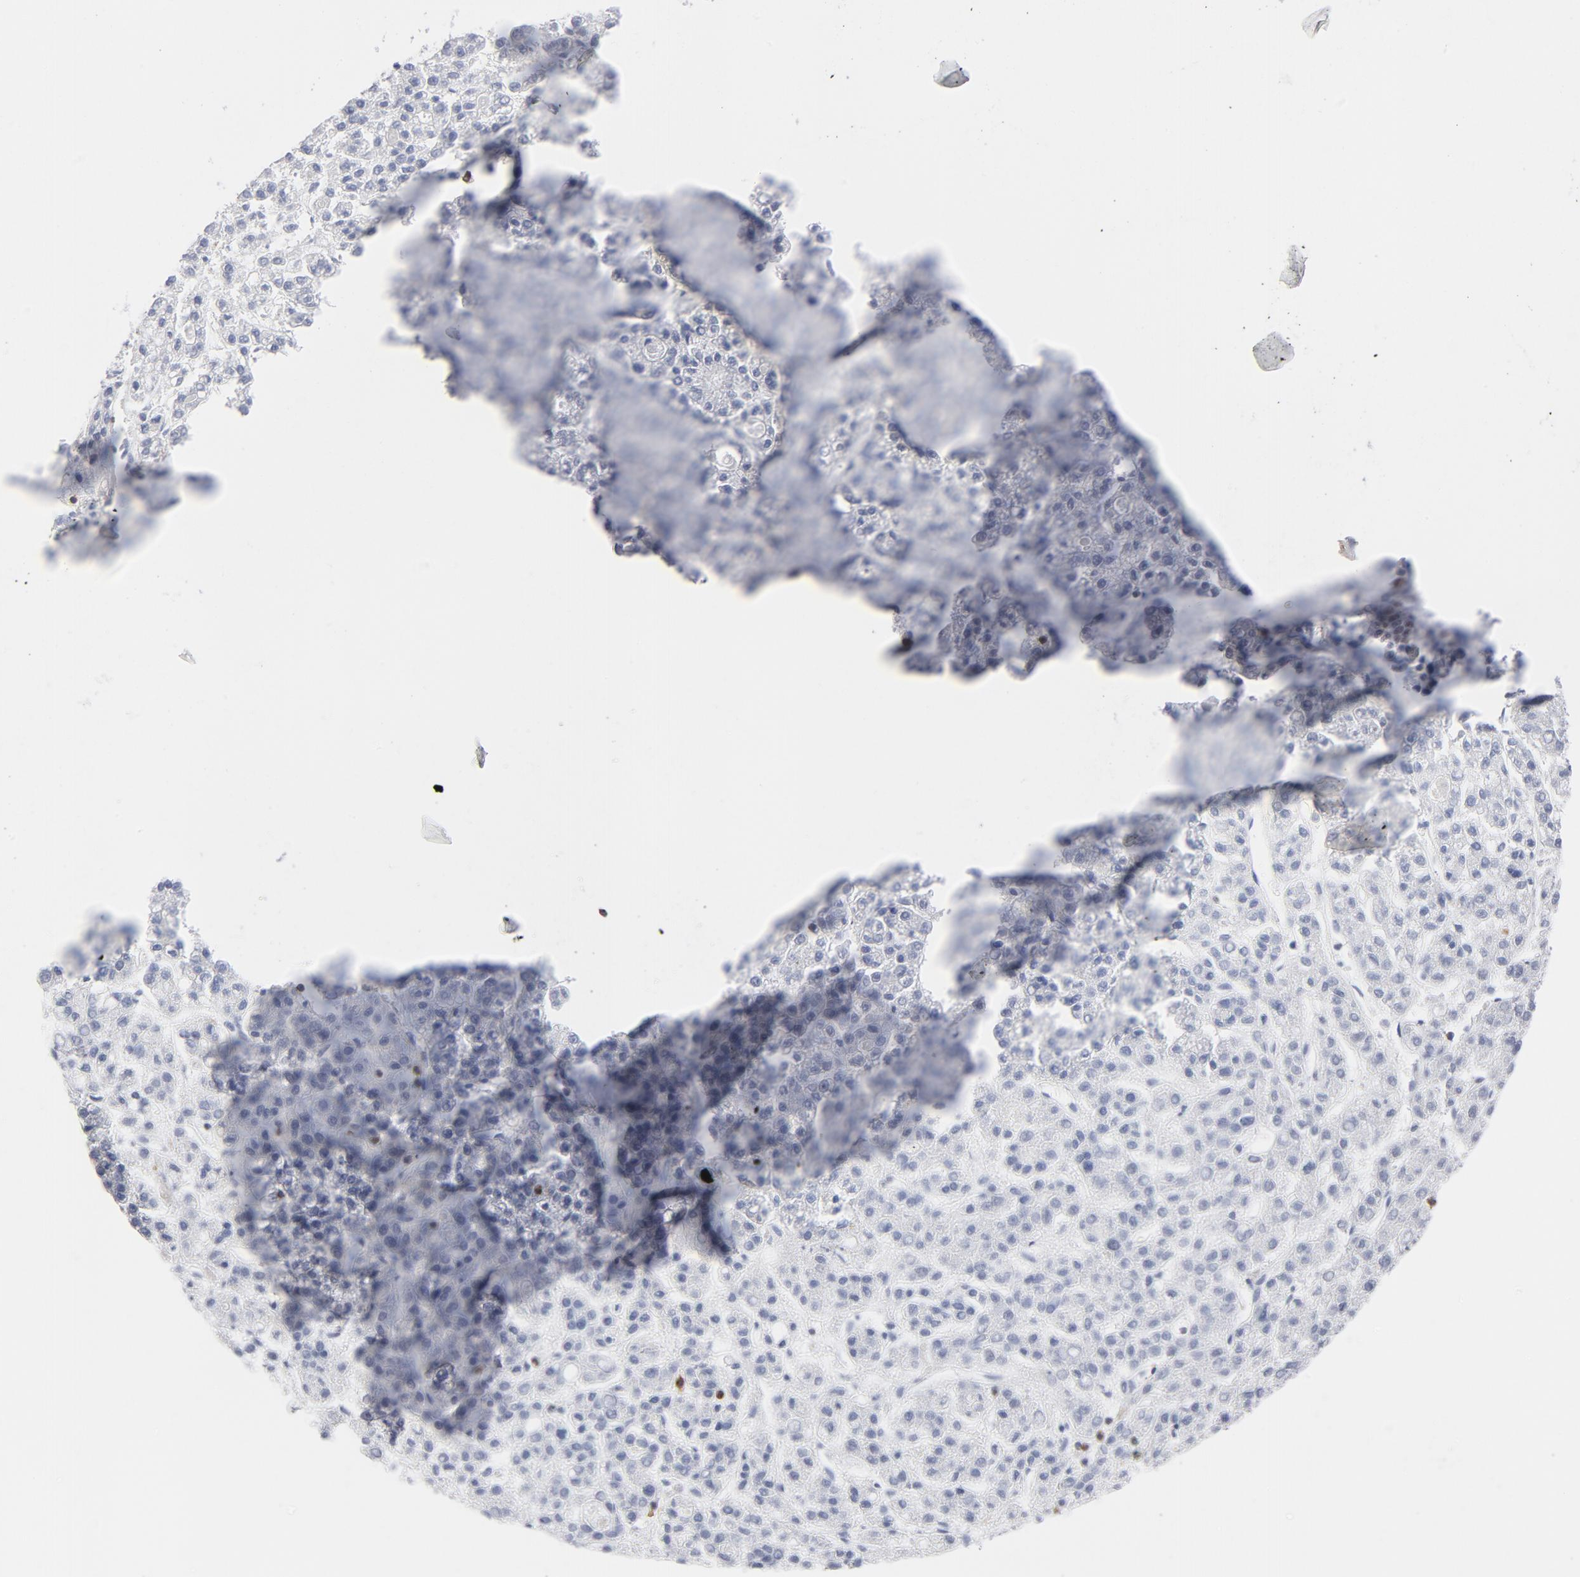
{"staining": {"intensity": "negative", "quantity": "none", "location": "none"}, "tissue": "liver cancer", "cell_type": "Tumor cells", "image_type": "cancer", "snomed": [{"axis": "morphology", "description": "Carcinoma, Hepatocellular, NOS"}, {"axis": "topography", "description": "Liver"}], "caption": "Immunohistochemistry (IHC) histopathology image of human liver cancer (hepatocellular carcinoma) stained for a protein (brown), which demonstrates no positivity in tumor cells.", "gene": "CD2", "patient": {"sex": "male", "age": 70}}